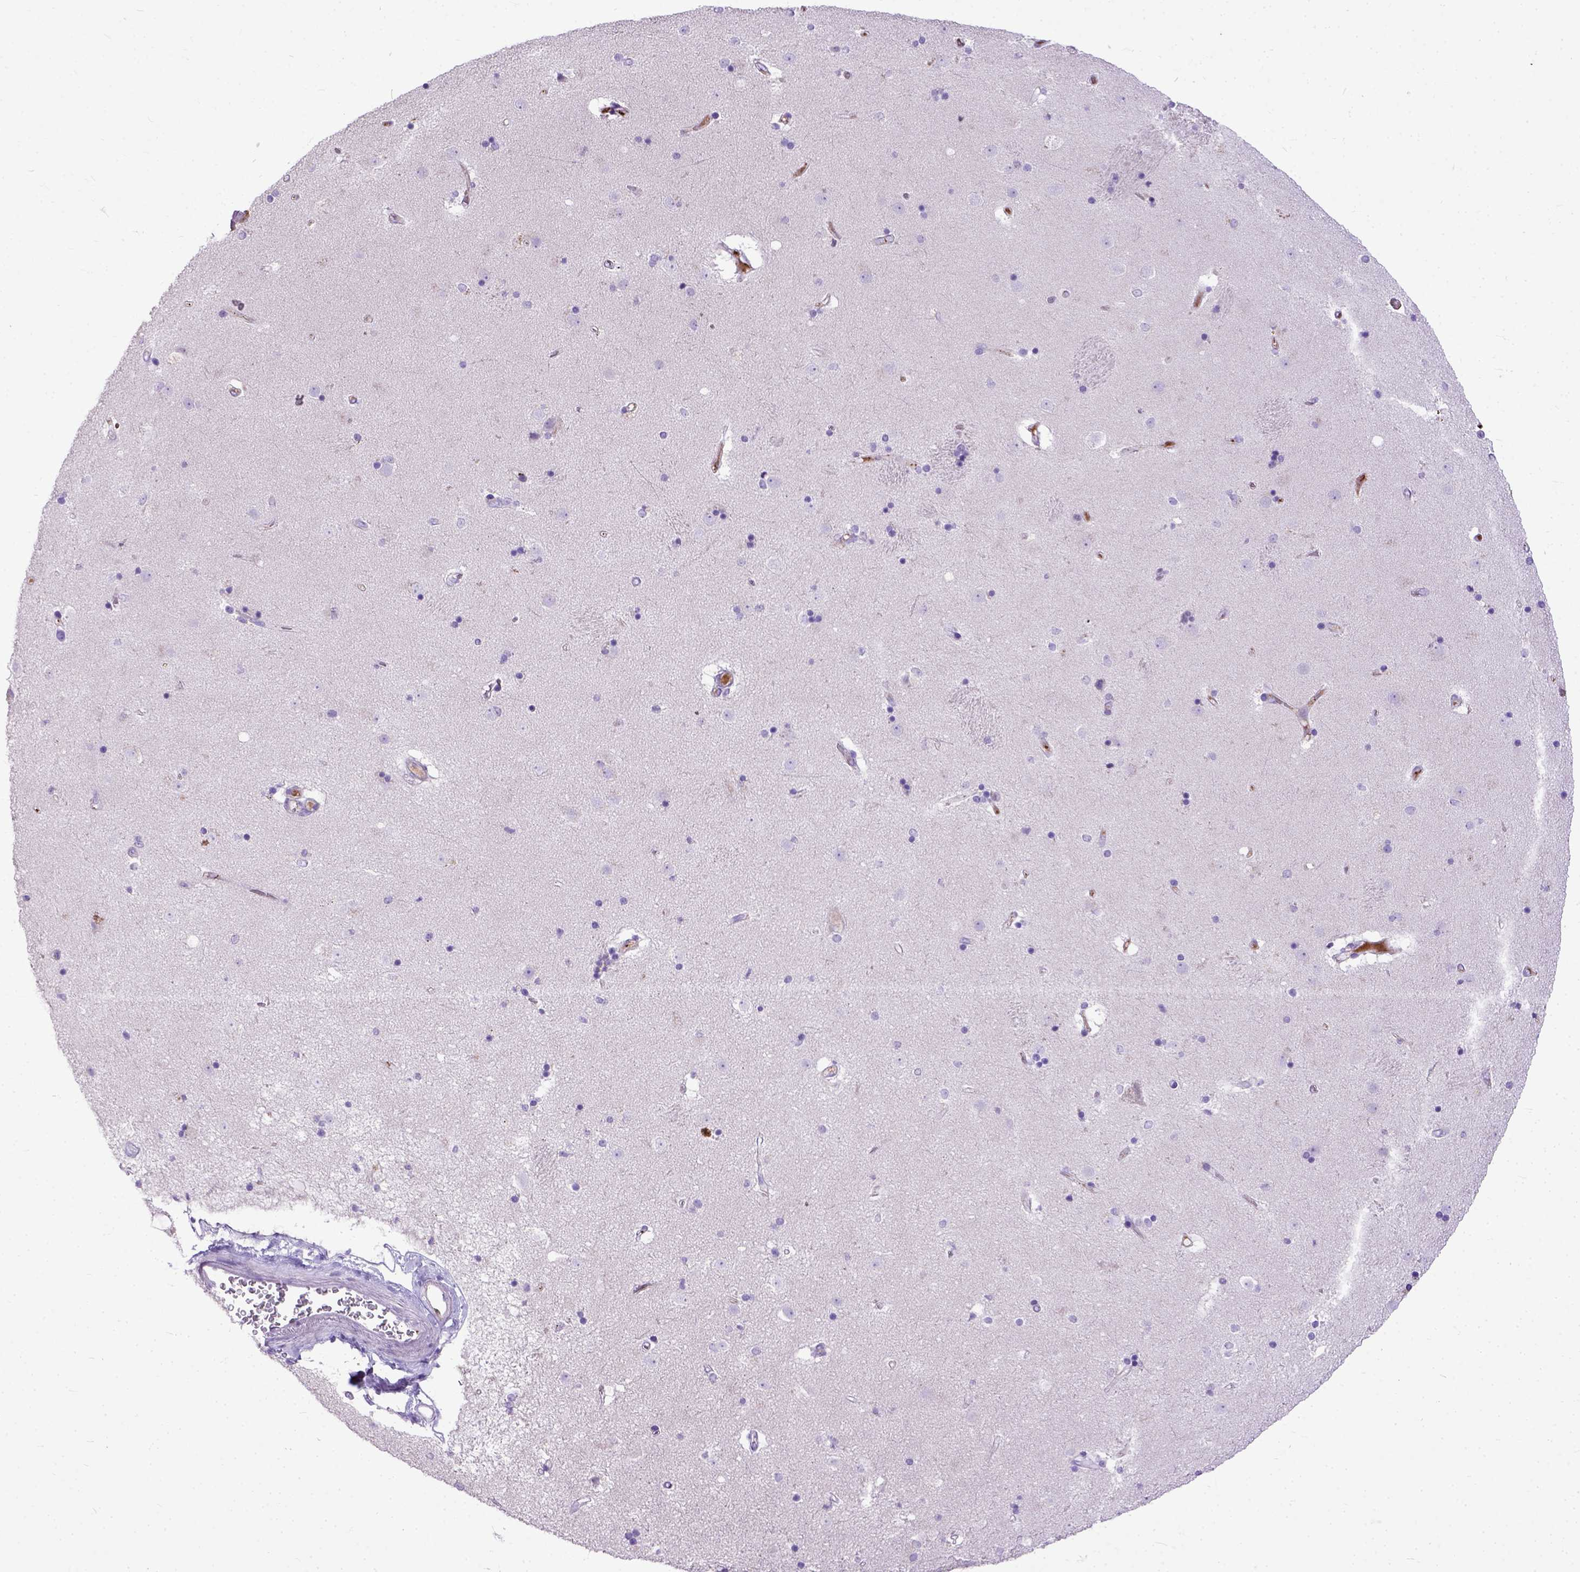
{"staining": {"intensity": "negative", "quantity": "none", "location": "none"}, "tissue": "caudate", "cell_type": "Glial cells", "image_type": "normal", "snomed": [{"axis": "morphology", "description": "Normal tissue, NOS"}, {"axis": "topography", "description": "Lateral ventricle wall"}], "caption": "IHC of benign caudate demonstrates no staining in glial cells. Nuclei are stained in blue.", "gene": "ADAMTS8", "patient": {"sex": "female", "age": 71}}